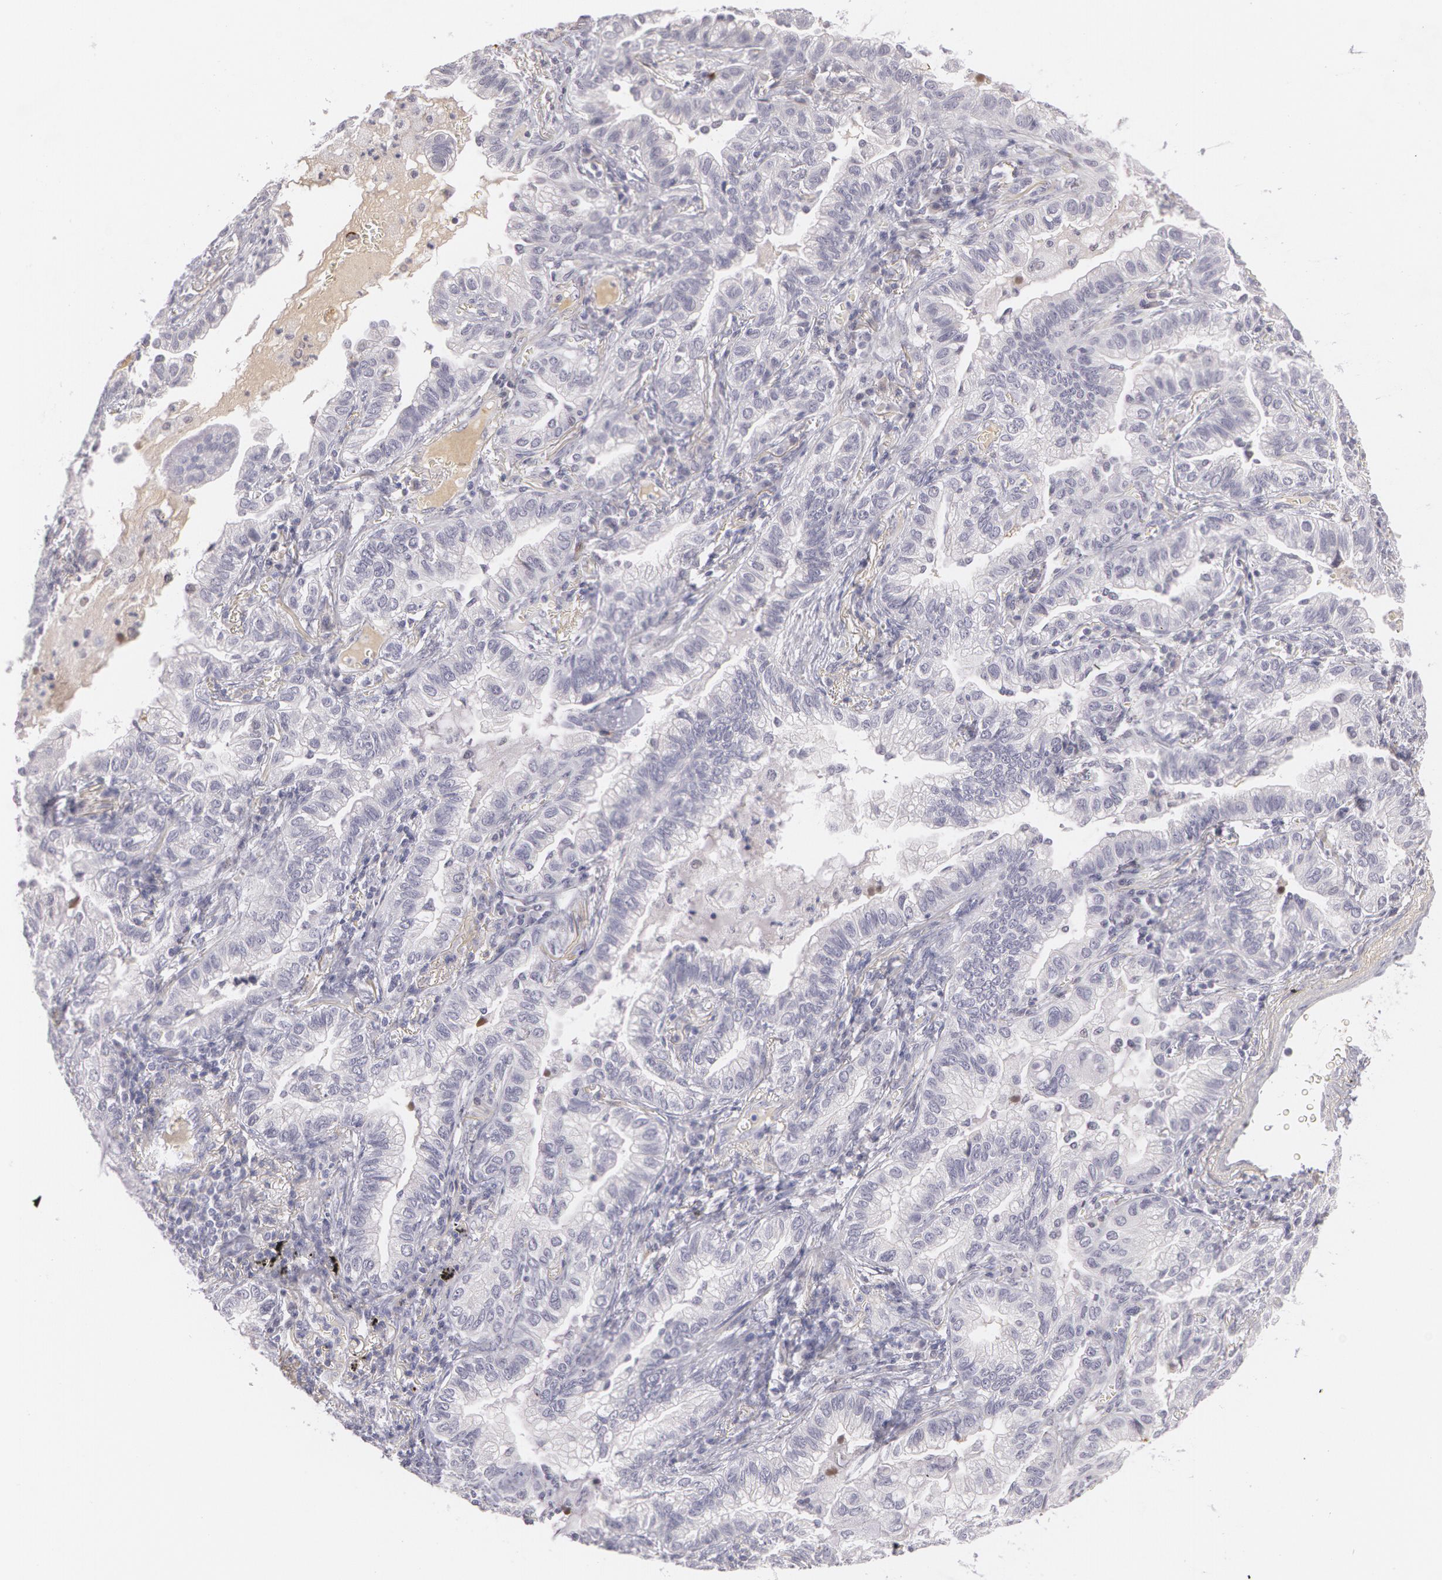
{"staining": {"intensity": "negative", "quantity": "none", "location": "none"}, "tissue": "lung cancer", "cell_type": "Tumor cells", "image_type": "cancer", "snomed": [{"axis": "morphology", "description": "Adenocarcinoma, NOS"}, {"axis": "topography", "description": "Lung"}], "caption": "A photomicrograph of lung cancer stained for a protein demonstrates no brown staining in tumor cells.", "gene": "LBP", "patient": {"sex": "female", "age": 50}}